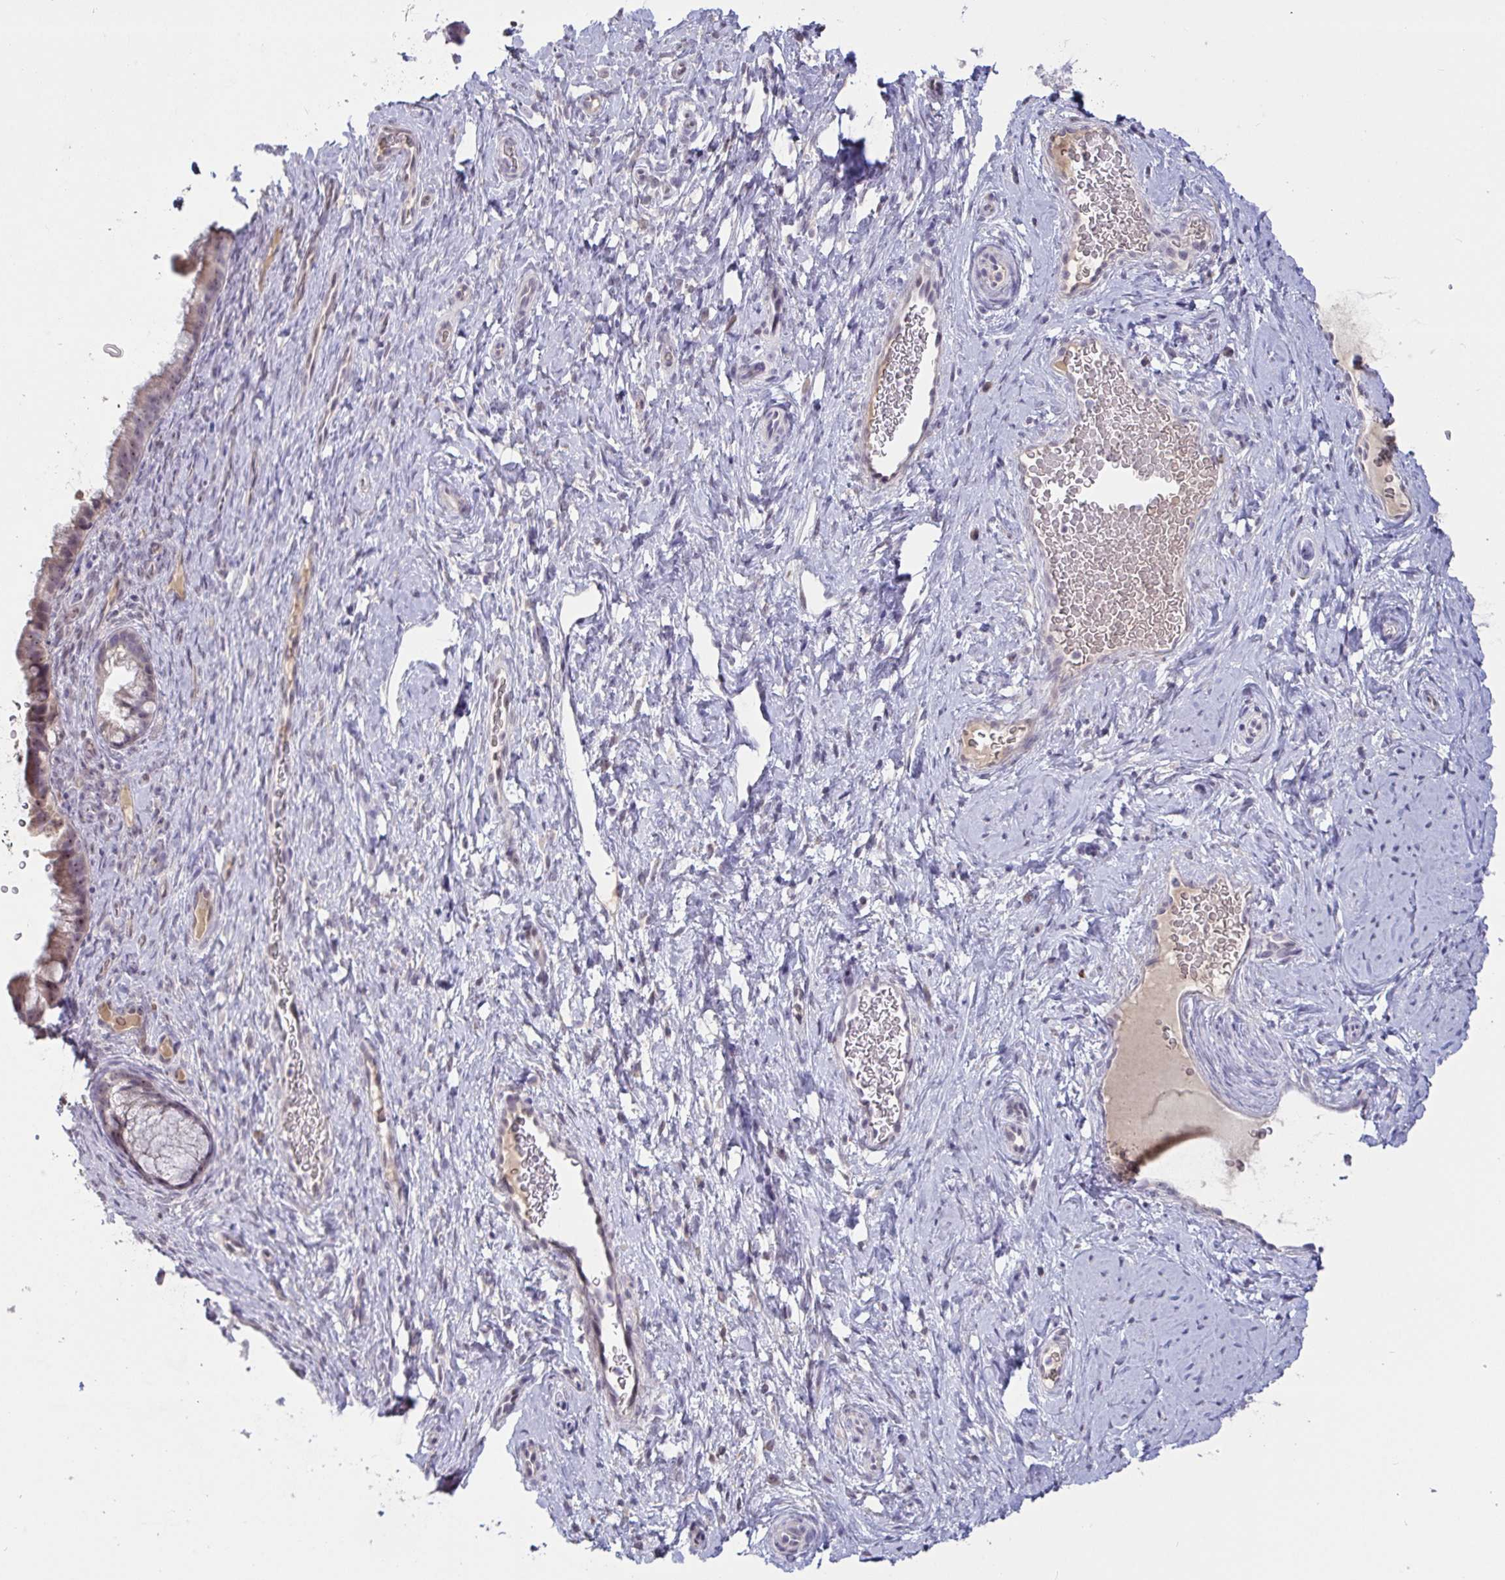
{"staining": {"intensity": "weak", "quantity": ">75%", "location": "cytoplasmic/membranous,nuclear"}, "tissue": "cervix", "cell_type": "Glandular cells", "image_type": "normal", "snomed": [{"axis": "morphology", "description": "Normal tissue, NOS"}, {"axis": "topography", "description": "Cervix"}], "caption": "Glandular cells display weak cytoplasmic/membranous,nuclear expression in approximately >75% of cells in unremarkable cervix.", "gene": "MYC", "patient": {"sex": "female", "age": 34}}